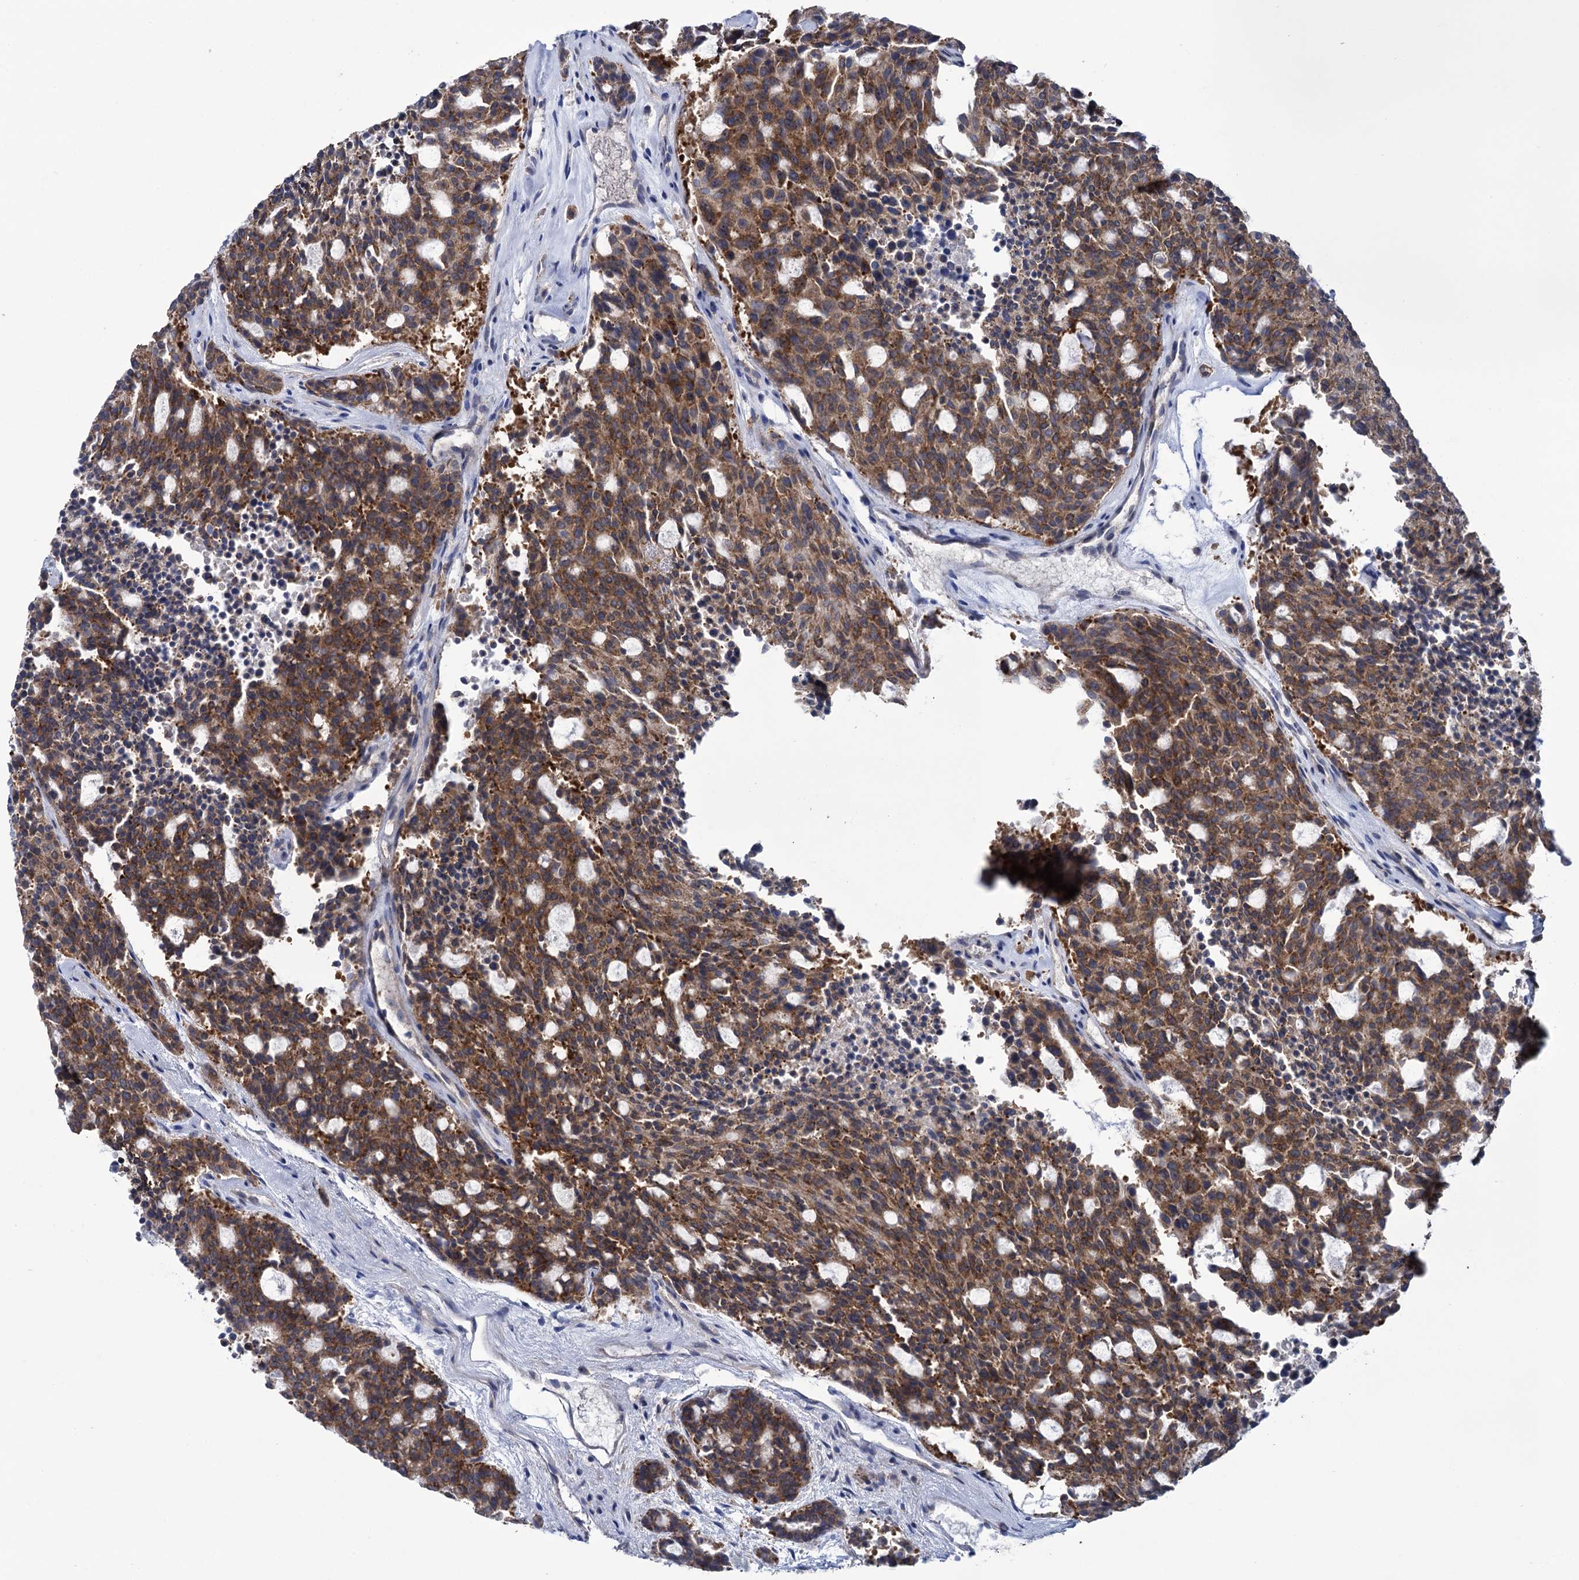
{"staining": {"intensity": "moderate", "quantity": ">75%", "location": "cytoplasmic/membranous"}, "tissue": "carcinoid", "cell_type": "Tumor cells", "image_type": "cancer", "snomed": [{"axis": "morphology", "description": "Carcinoid, malignant, NOS"}, {"axis": "topography", "description": "Pancreas"}], "caption": "Carcinoid stained for a protein displays moderate cytoplasmic/membranous positivity in tumor cells. Nuclei are stained in blue.", "gene": "GSTM2", "patient": {"sex": "female", "age": 54}}